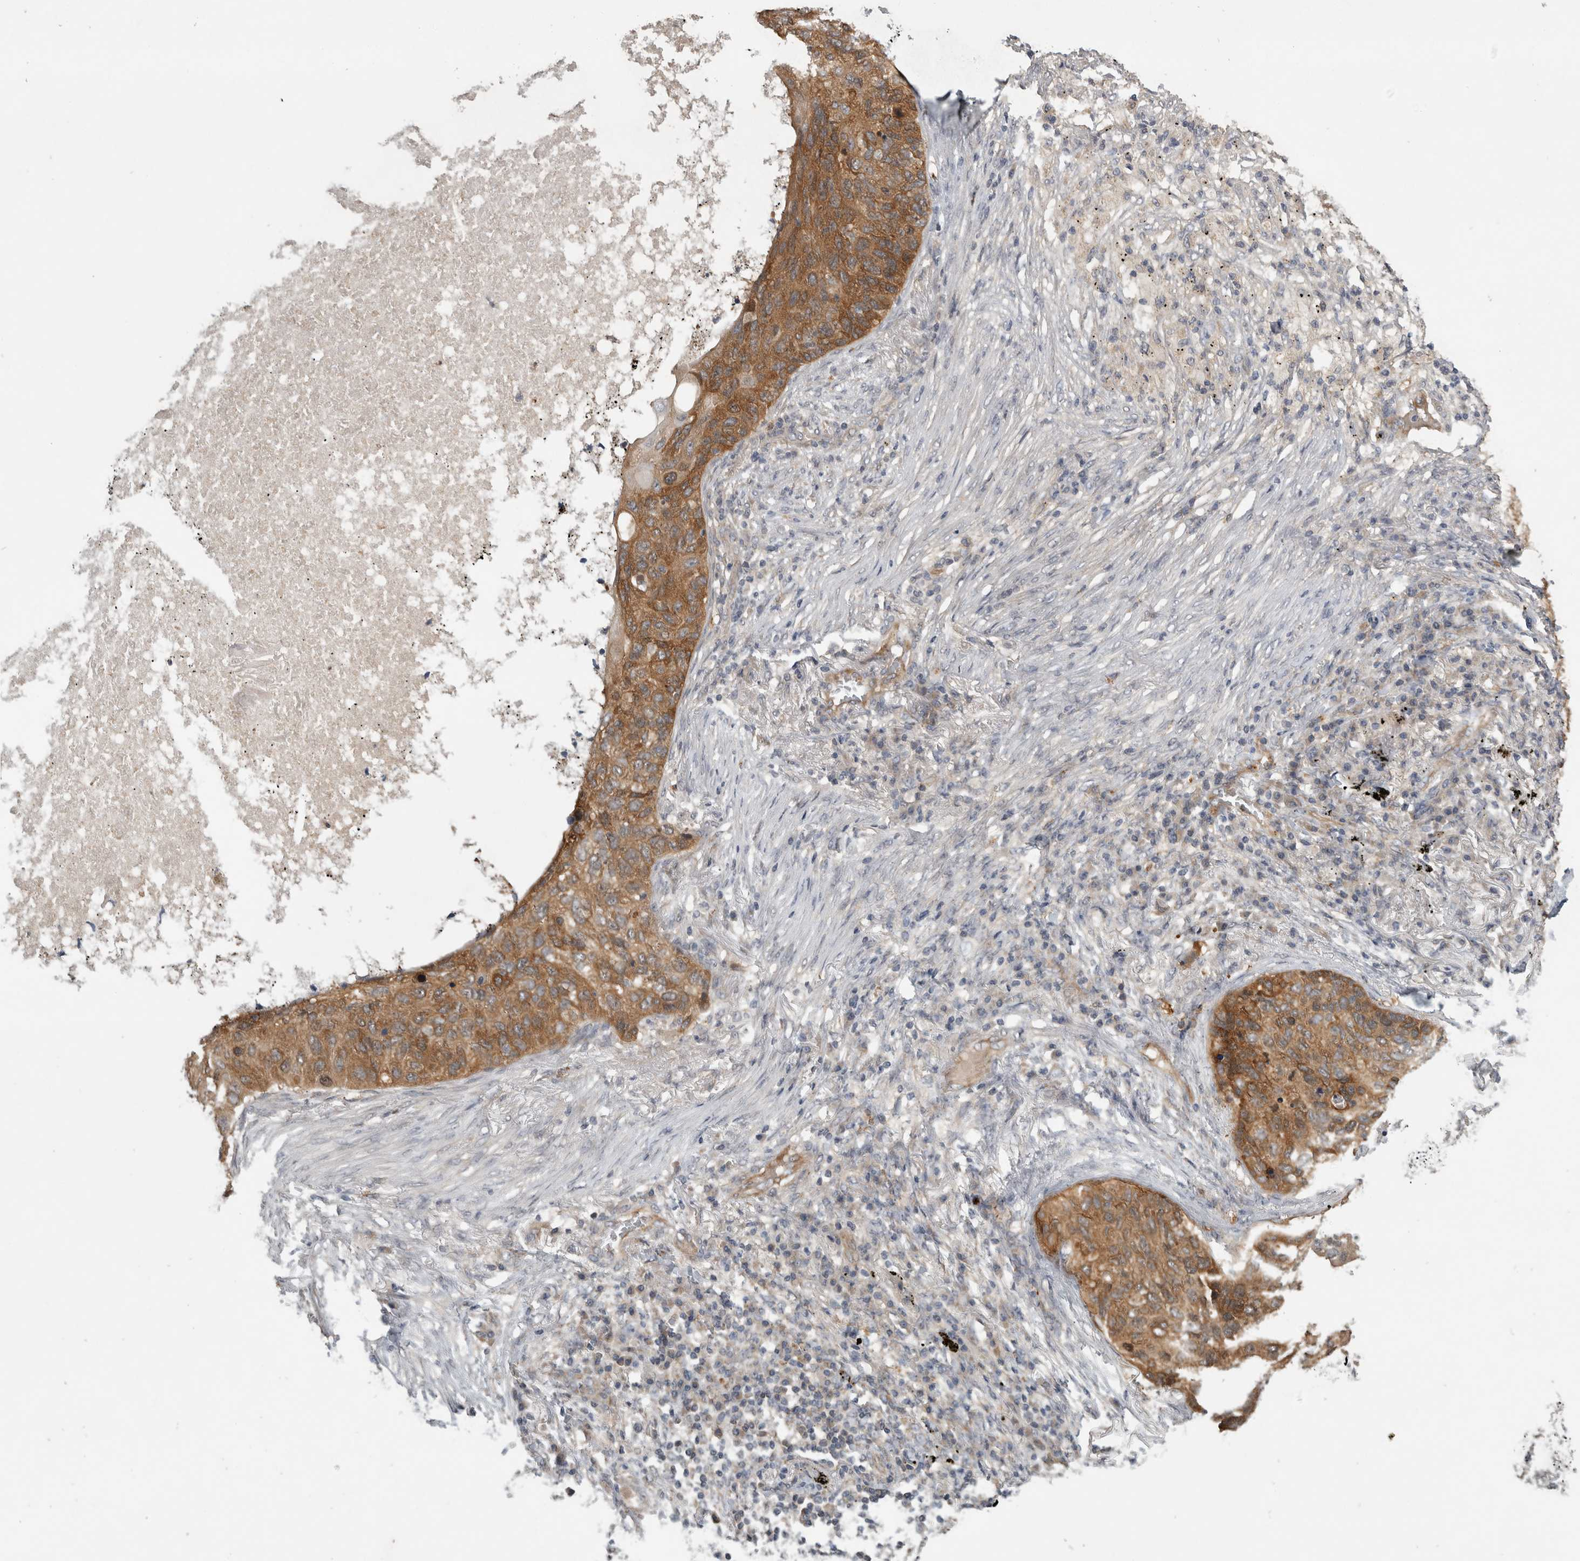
{"staining": {"intensity": "moderate", "quantity": ">75%", "location": "cytoplasmic/membranous"}, "tissue": "lung cancer", "cell_type": "Tumor cells", "image_type": "cancer", "snomed": [{"axis": "morphology", "description": "Squamous cell carcinoma, NOS"}, {"axis": "topography", "description": "Lung"}], "caption": "Immunohistochemical staining of lung cancer demonstrates medium levels of moderate cytoplasmic/membranous positivity in approximately >75% of tumor cells.", "gene": "TRMT61B", "patient": {"sex": "female", "age": 63}}